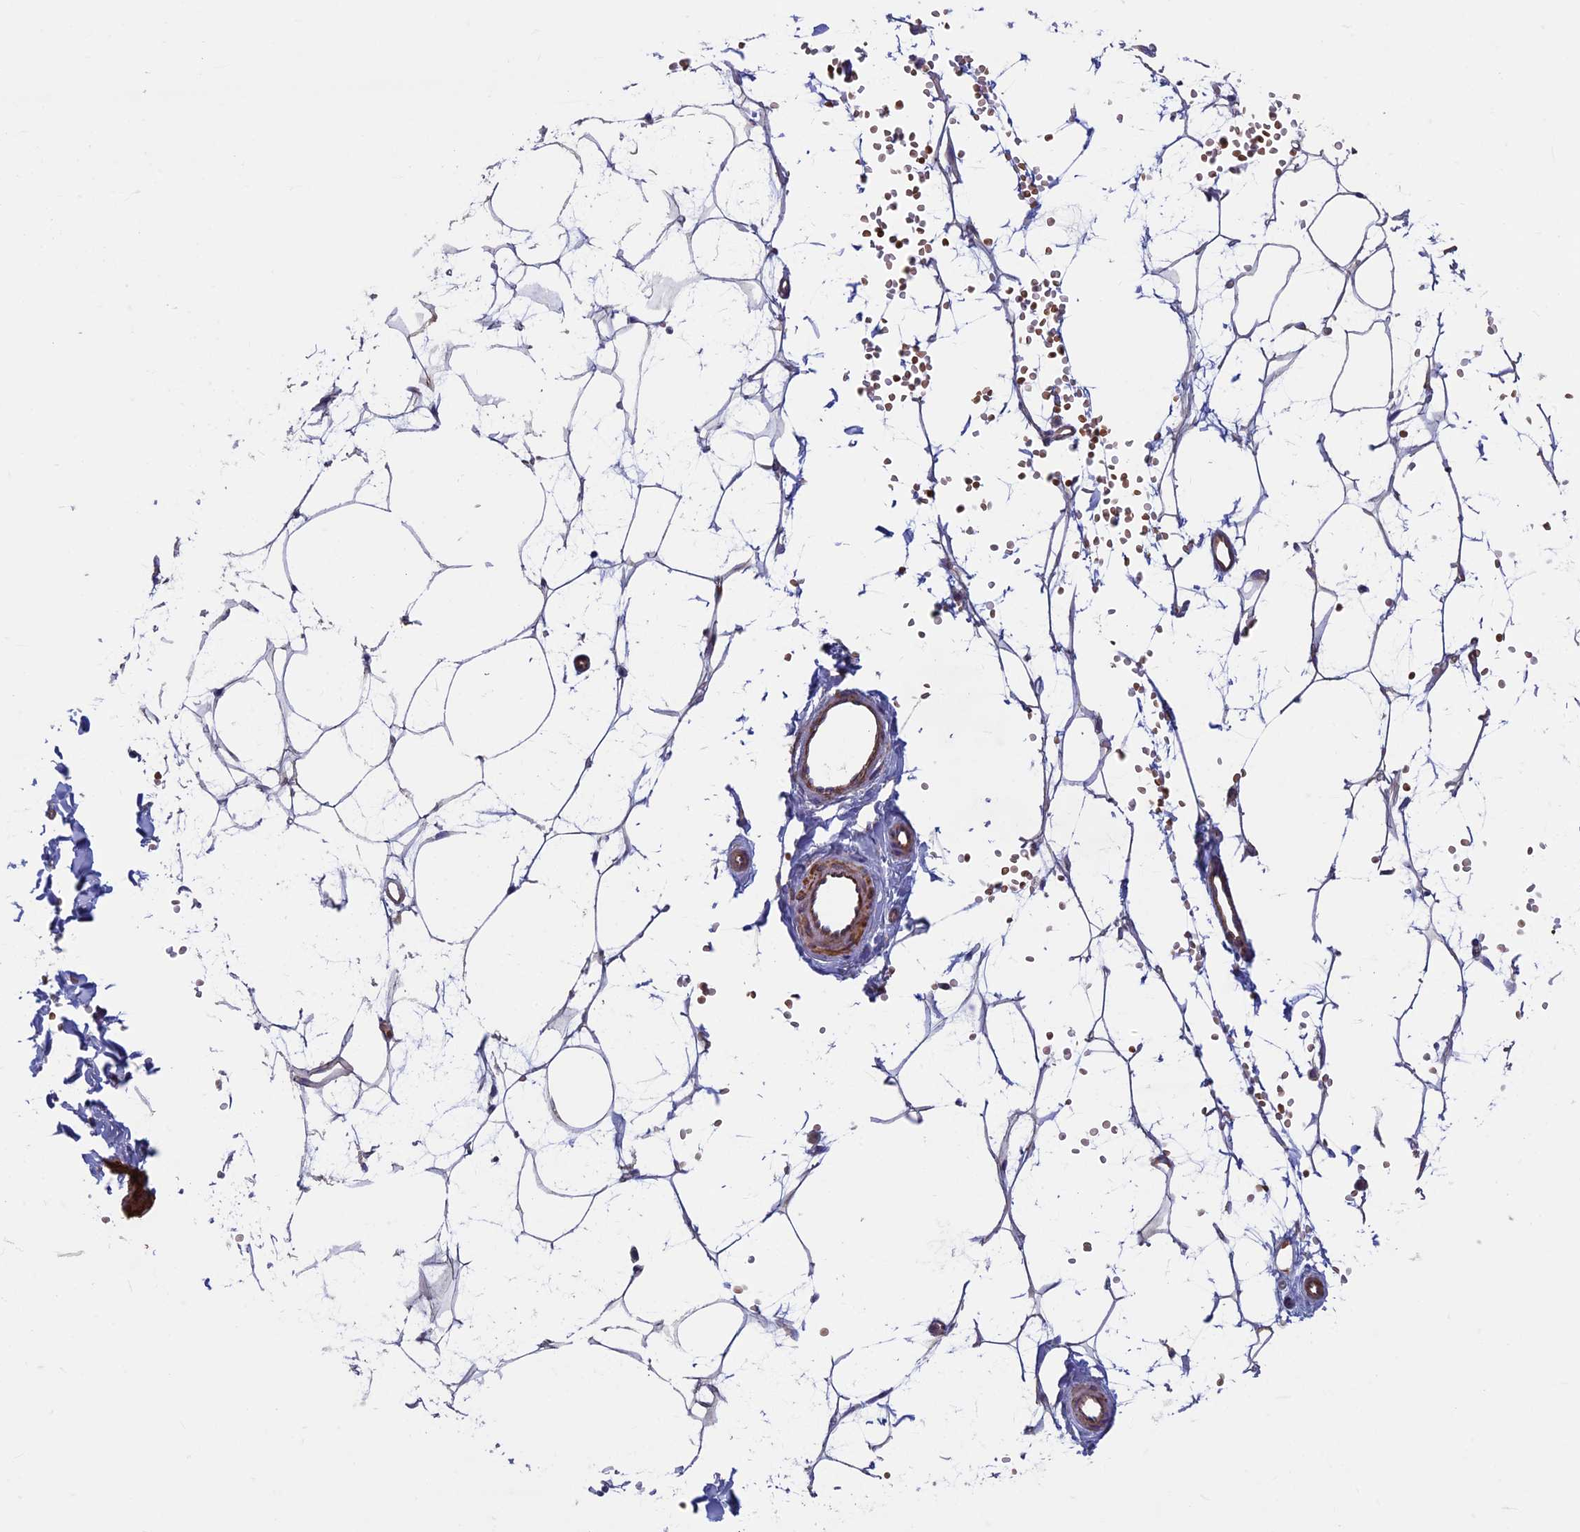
{"staining": {"intensity": "negative", "quantity": "none", "location": "none"}, "tissue": "adipose tissue", "cell_type": "Adipocytes", "image_type": "normal", "snomed": [{"axis": "morphology", "description": "Normal tissue, NOS"}, {"axis": "topography", "description": "Breast"}], "caption": "DAB (3,3'-diaminobenzidine) immunohistochemical staining of unremarkable human adipose tissue exhibits no significant staining in adipocytes. (DAB (3,3'-diaminobenzidine) immunohistochemistry (IHC) with hematoxylin counter stain).", "gene": "DNM1L", "patient": {"sex": "female", "age": 23}}